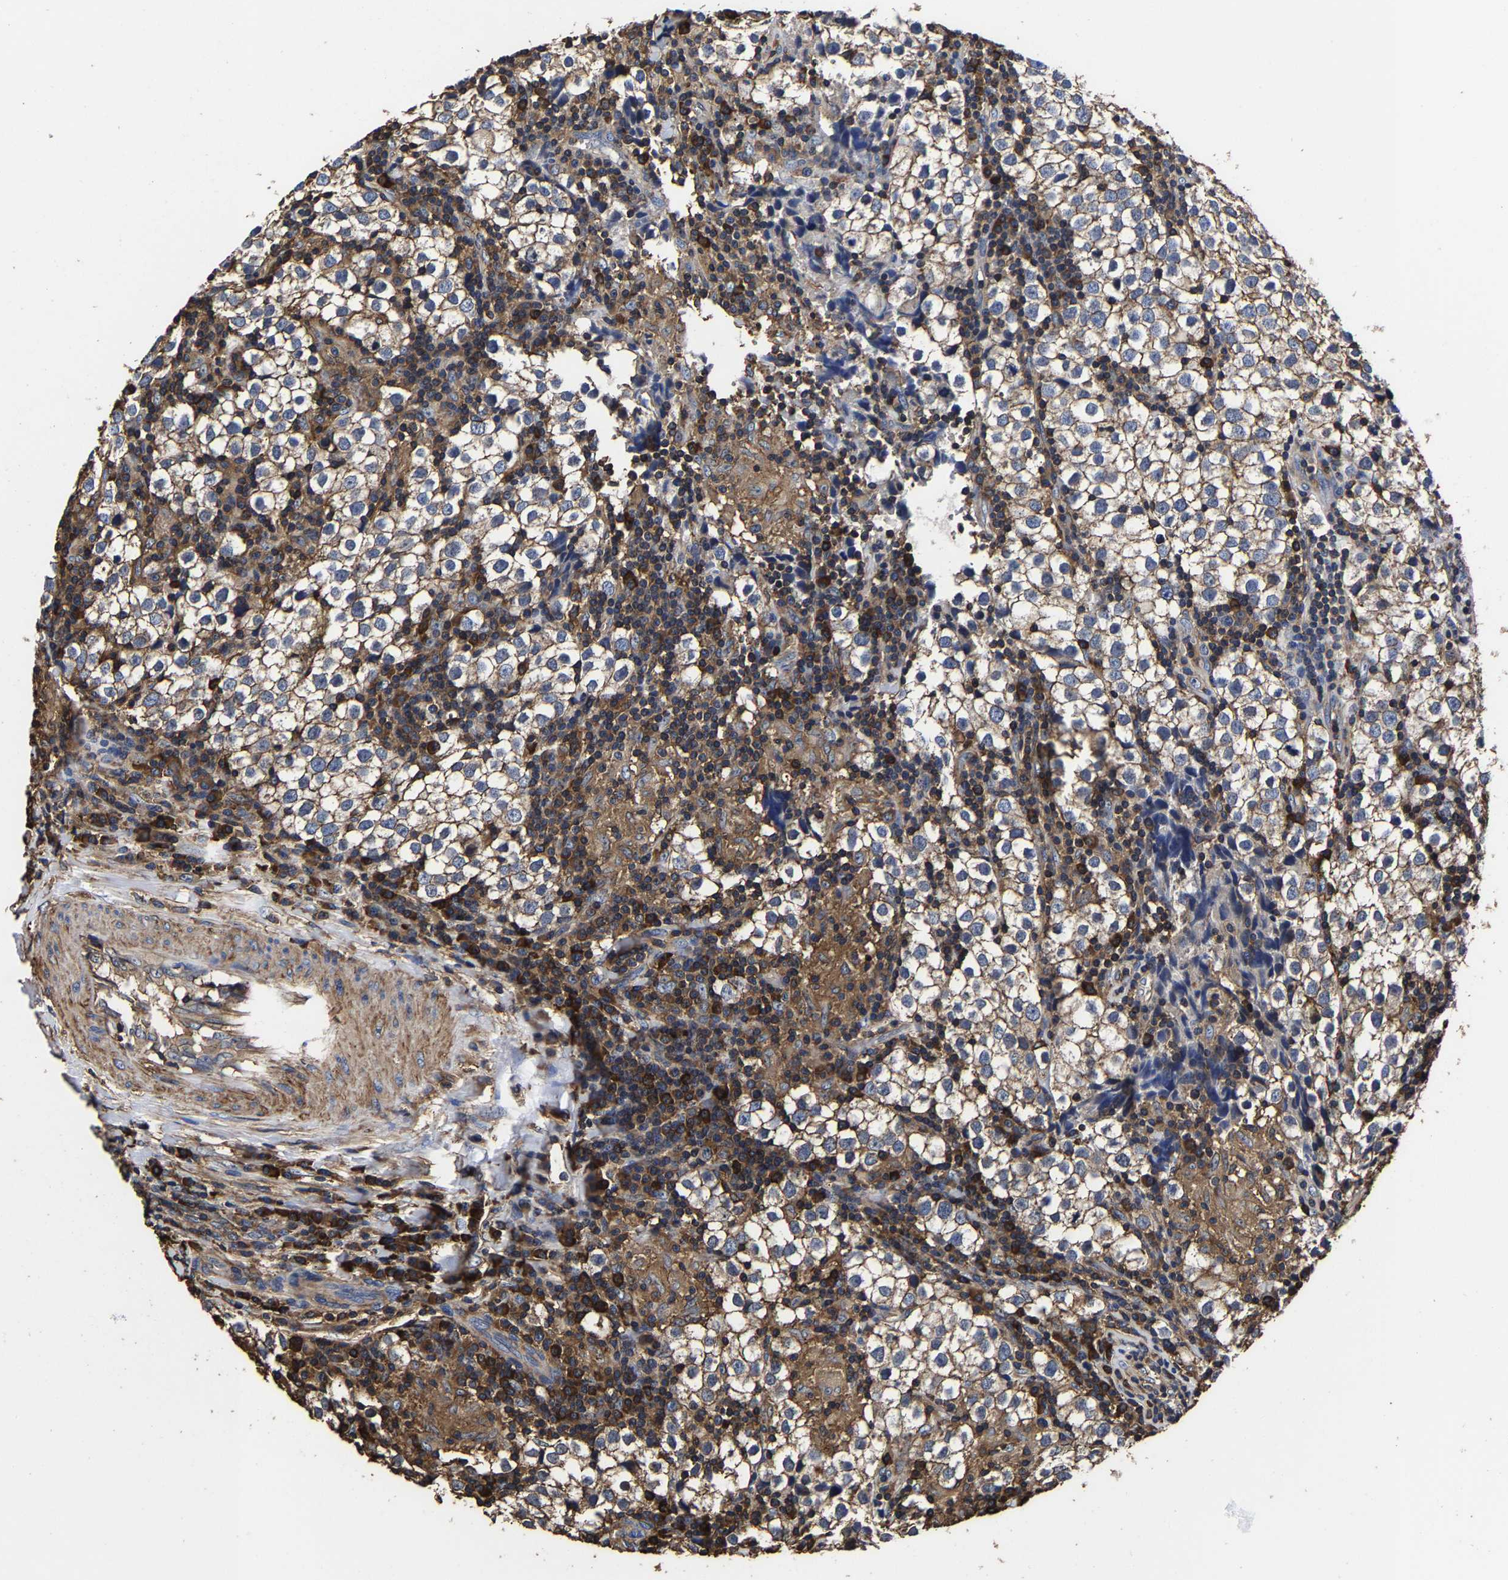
{"staining": {"intensity": "moderate", "quantity": ">75%", "location": "cytoplasmic/membranous"}, "tissue": "testis cancer", "cell_type": "Tumor cells", "image_type": "cancer", "snomed": [{"axis": "morphology", "description": "Seminoma, NOS"}, {"axis": "morphology", "description": "Carcinoma, Embryonal, NOS"}, {"axis": "topography", "description": "Testis"}], "caption": "Testis seminoma stained for a protein displays moderate cytoplasmic/membranous positivity in tumor cells.", "gene": "SSH3", "patient": {"sex": "male", "age": 36}}